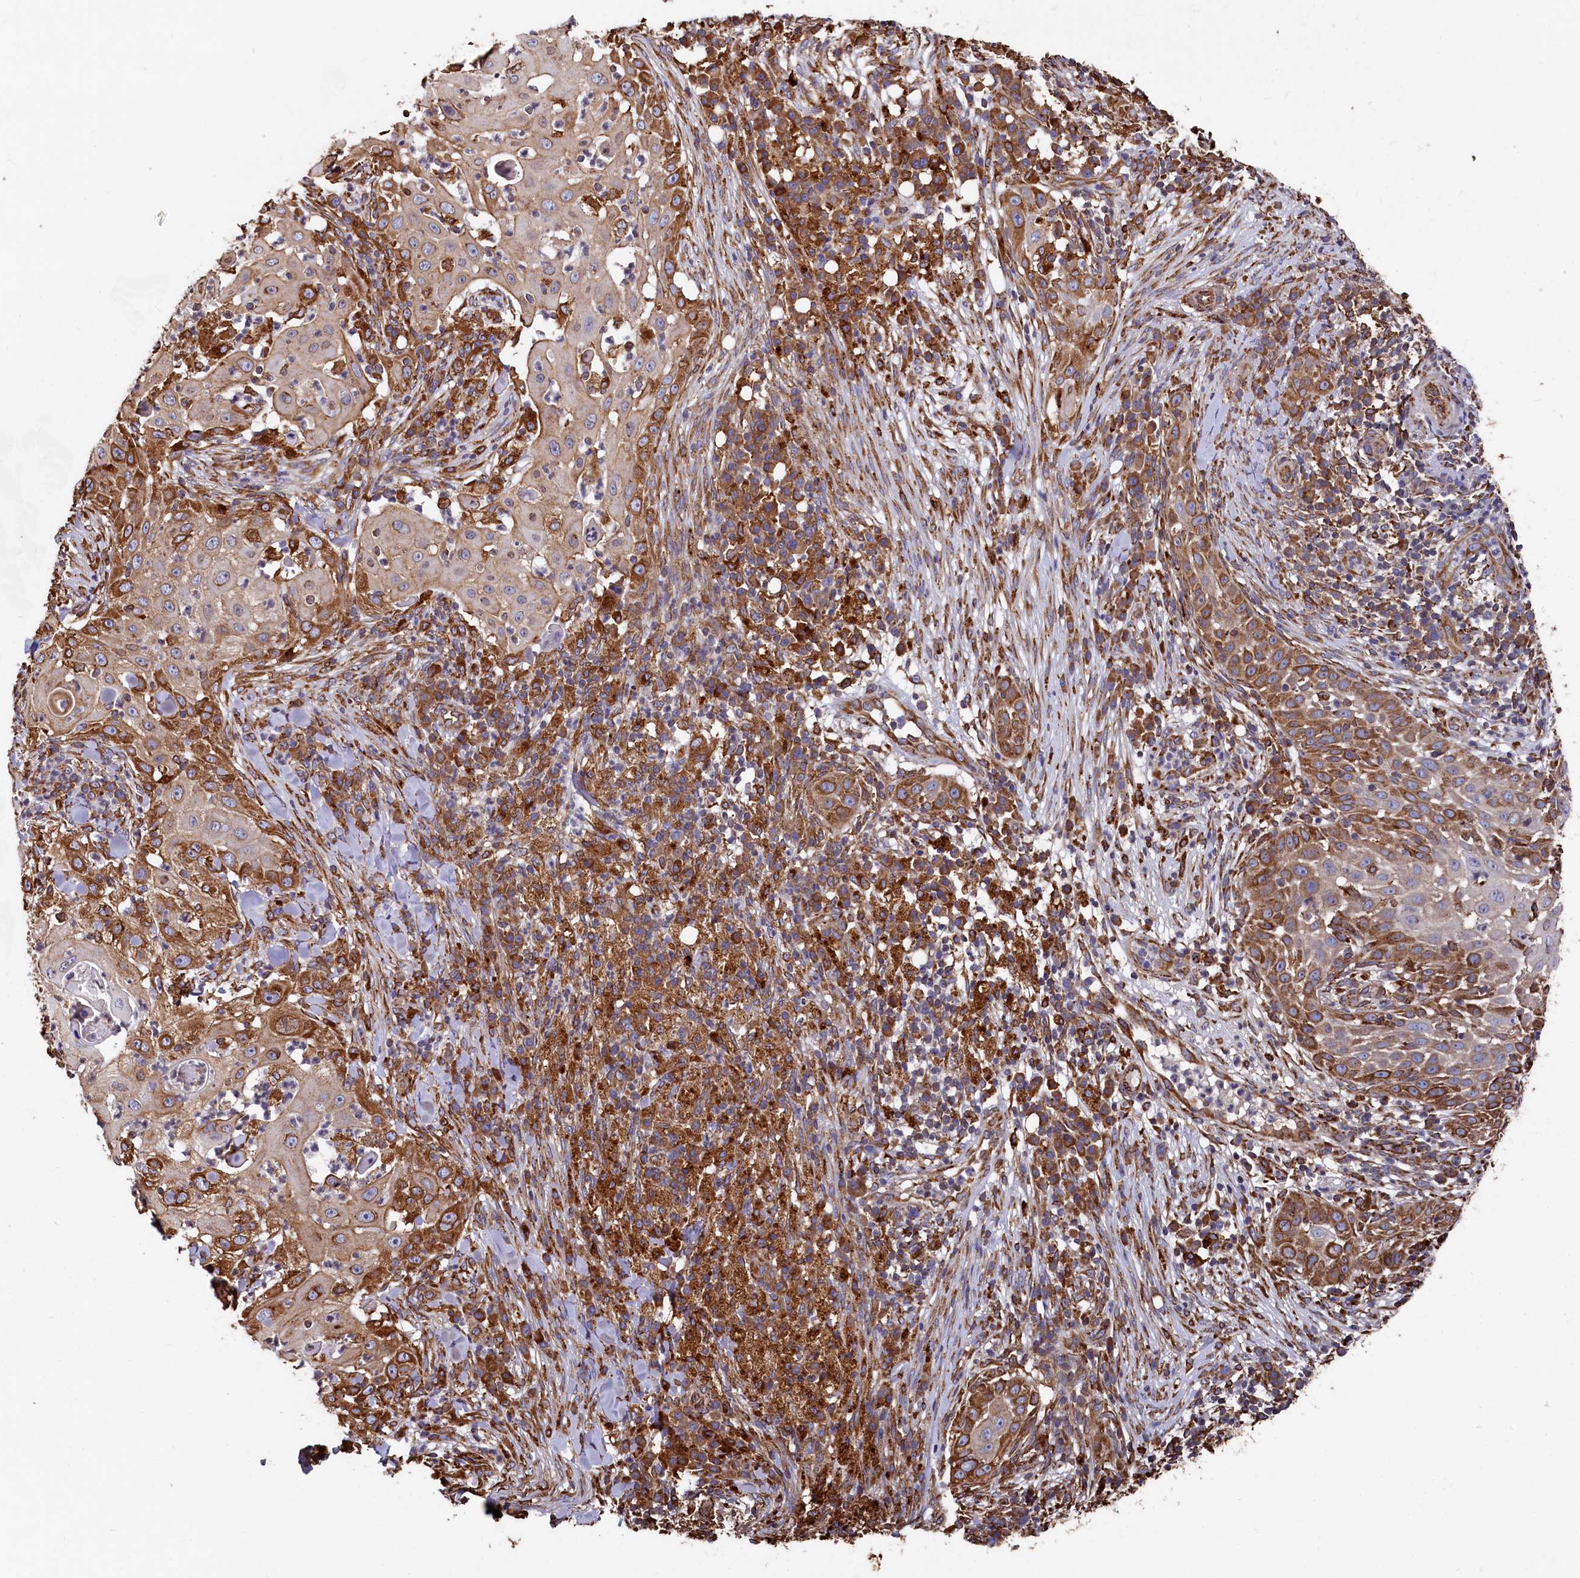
{"staining": {"intensity": "moderate", "quantity": ">75%", "location": "cytoplasmic/membranous"}, "tissue": "skin cancer", "cell_type": "Tumor cells", "image_type": "cancer", "snomed": [{"axis": "morphology", "description": "Squamous cell carcinoma, NOS"}, {"axis": "topography", "description": "Skin"}], "caption": "Protein expression by immunohistochemistry (IHC) displays moderate cytoplasmic/membranous expression in approximately >75% of tumor cells in skin cancer.", "gene": "NEURL1B", "patient": {"sex": "female", "age": 44}}